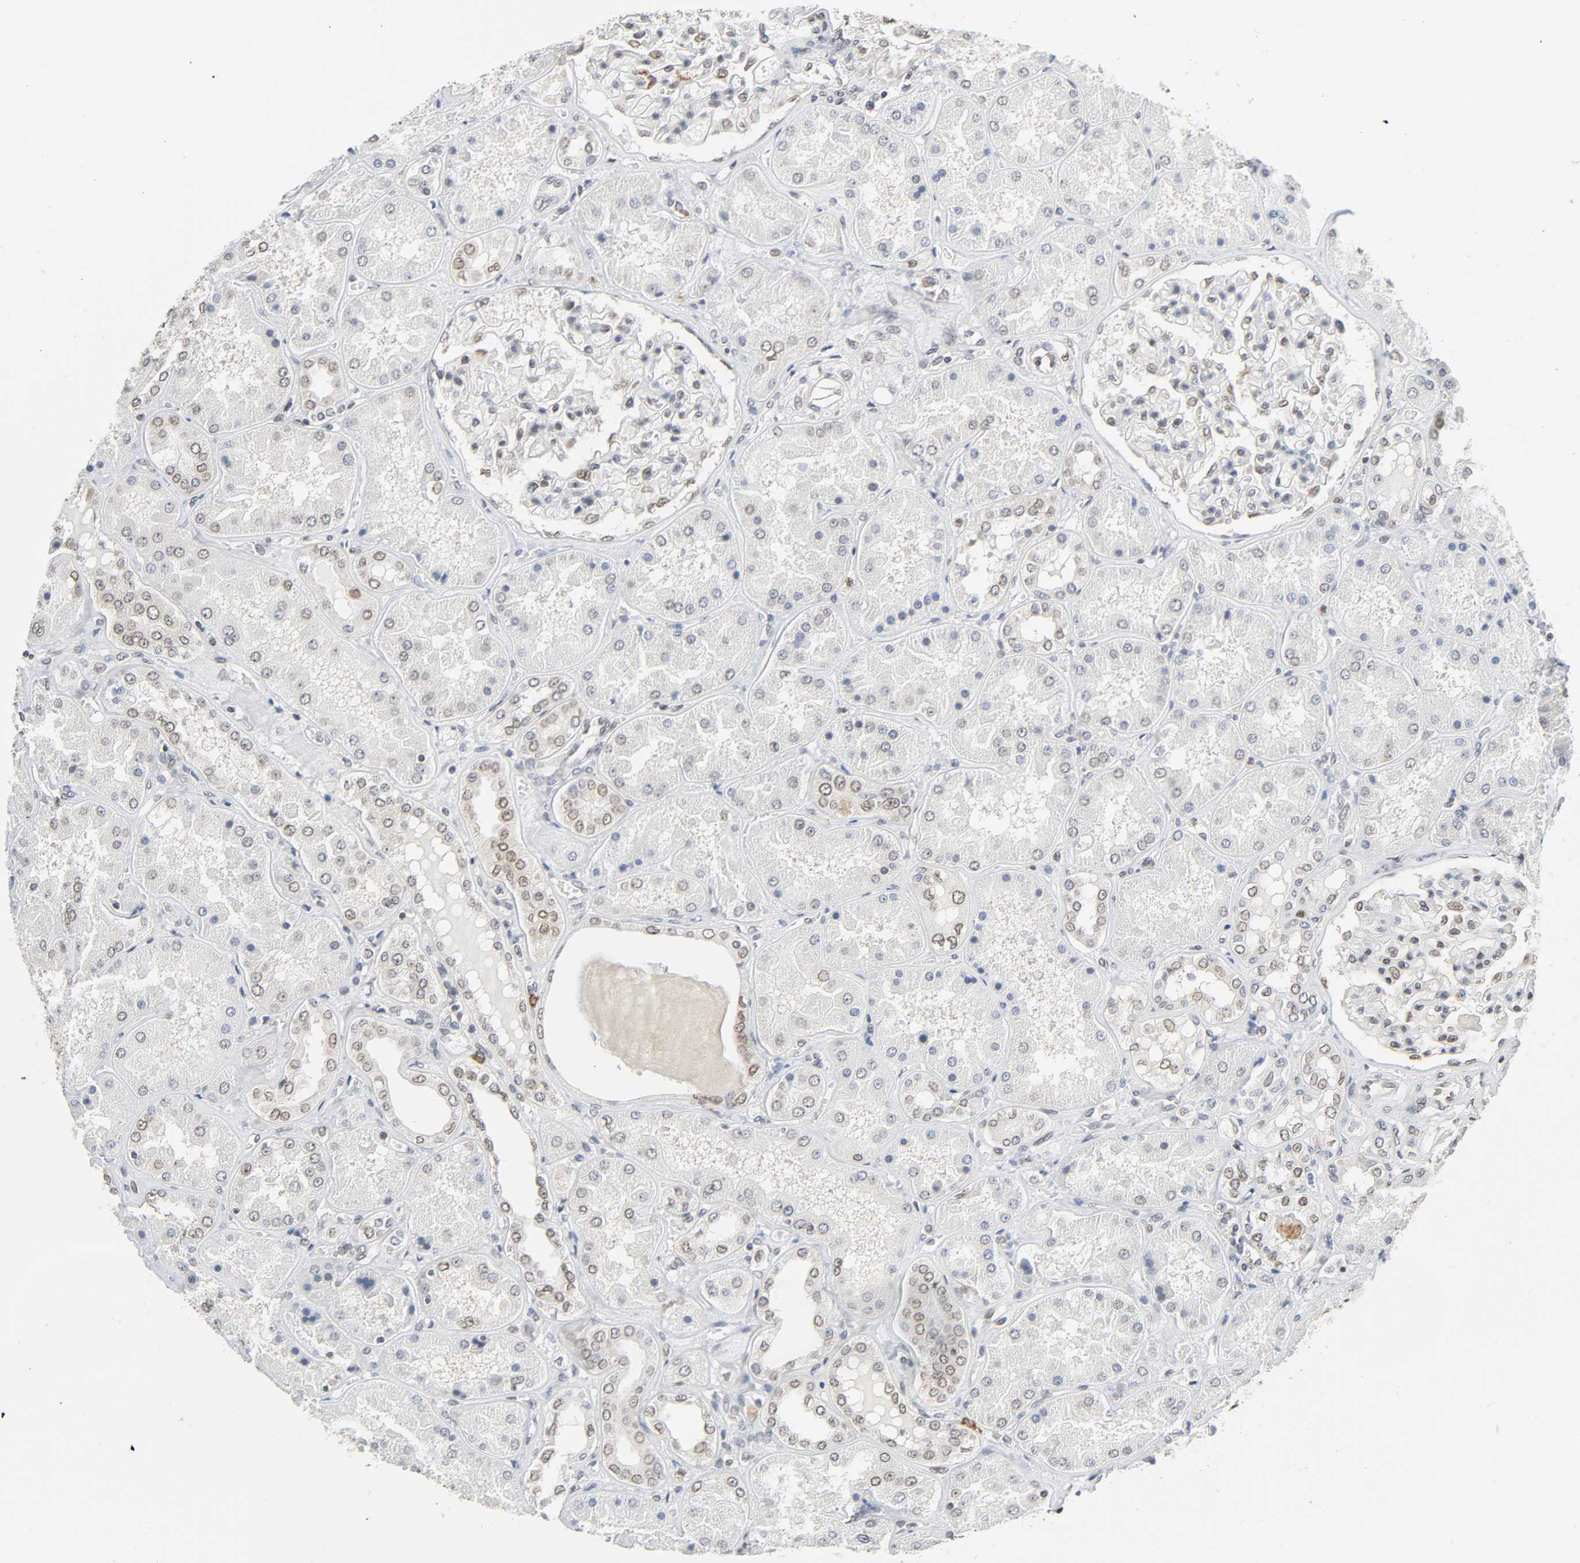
{"staining": {"intensity": "moderate", "quantity": ">75%", "location": "nuclear"}, "tissue": "kidney", "cell_type": "Cells in glomeruli", "image_type": "normal", "snomed": [{"axis": "morphology", "description": "Normal tissue, NOS"}, {"axis": "topography", "description": "Kidney"}], "caption": "Human kidney stained with a brown dye exhibits moderate nuclear positive staining in approximately >75% of cells in glomeruli.", "gene": "SUMO1", "patient": {"sex": "female", "age": 56}}